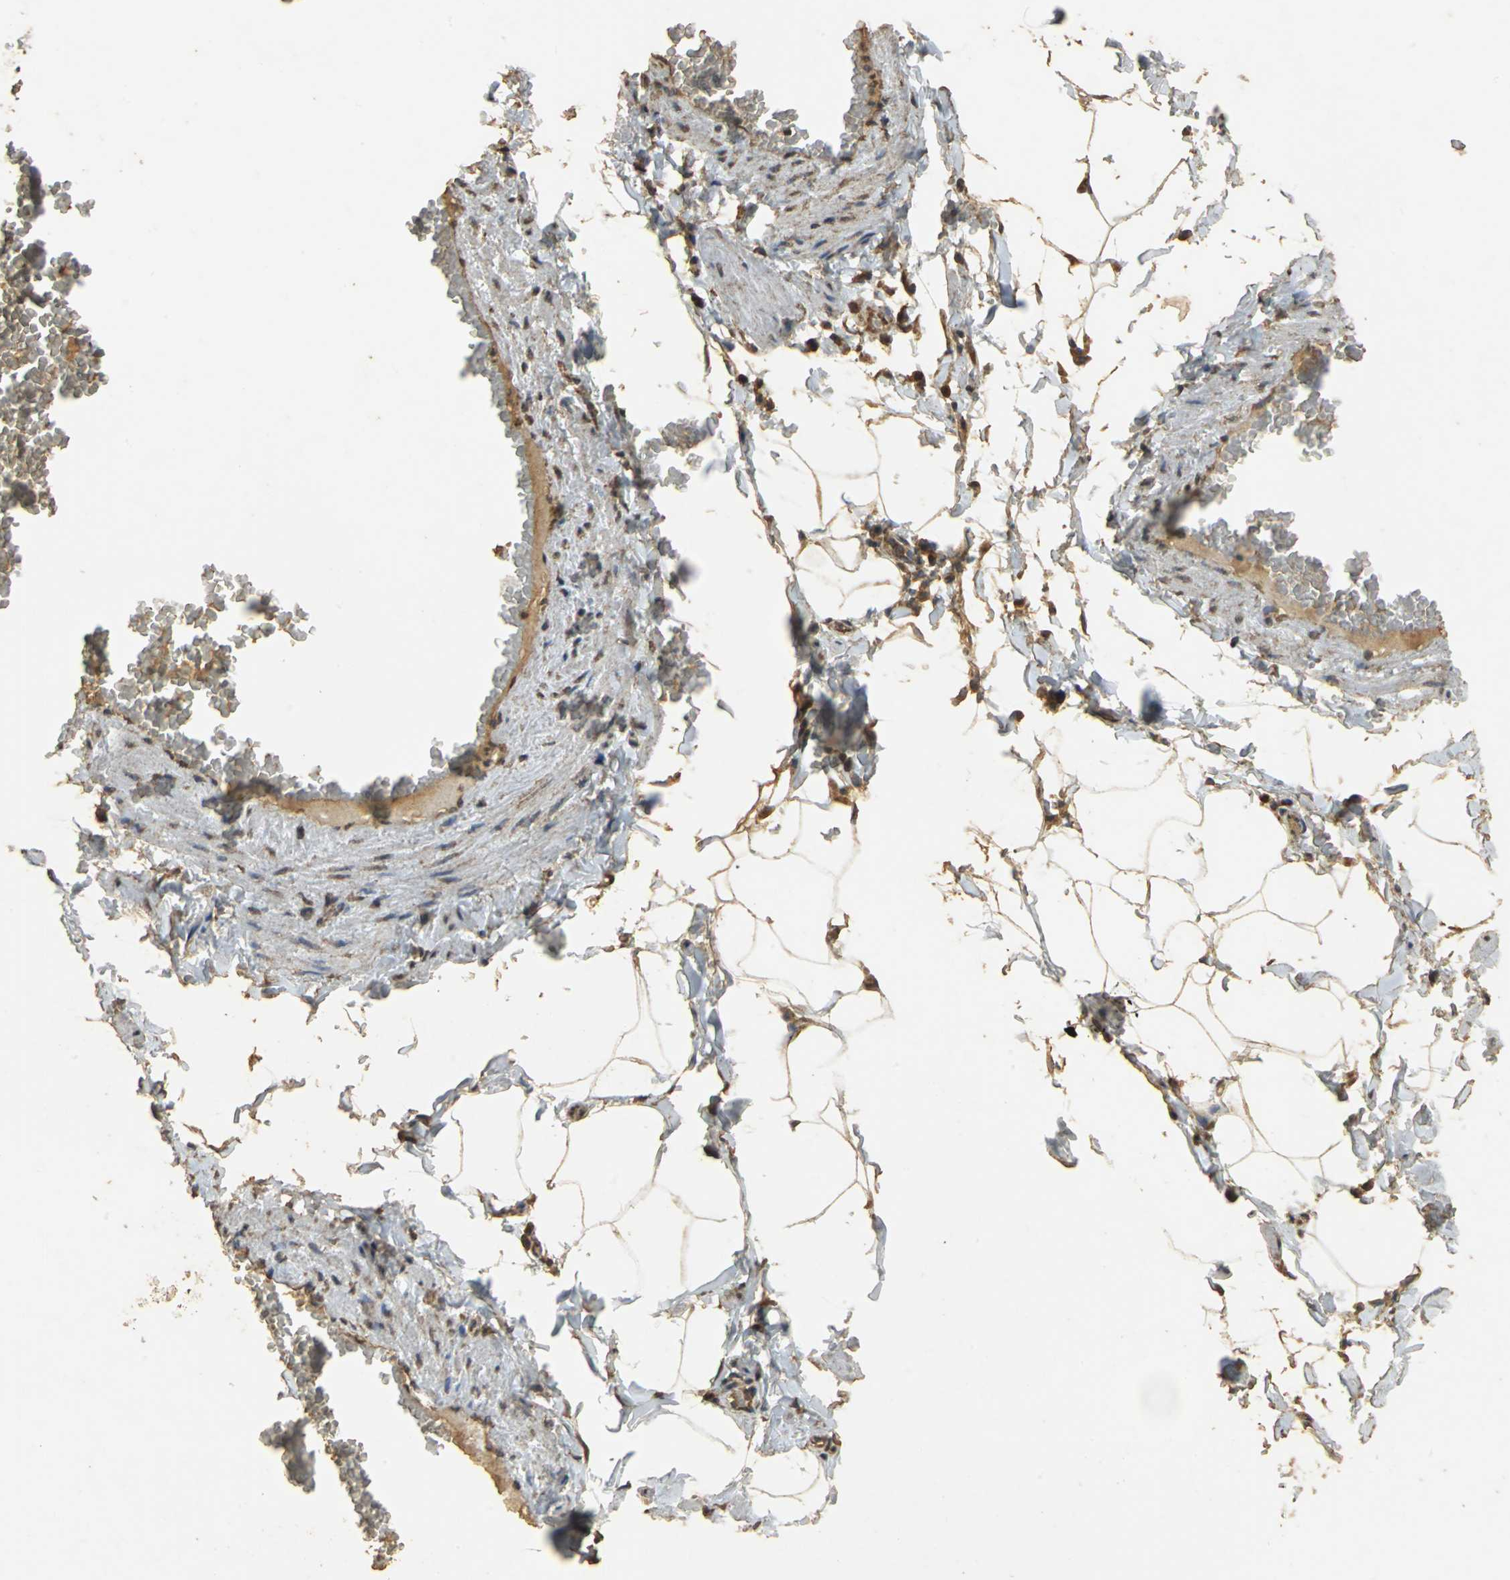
{"staining": {"intensity": "moderate", "quantity": ">75%", "location": "cytoplasmic/membranous"}, "tissue": "adipose tissue", "cell_type": "Adipocytes", "image_type": "normal", "snomed": [{"axis": "morphology", "description": "Normal tissue, NOS"}, {"axis": "topography", "description": "Vascular tissue"}], "caption": "Adipocytes show medium levels of moderate cytoplasmic/membranous expression in approximately >75% of cells in benign human adipose tissue.", "gene": "ACSL4", "patient": {"sex": "male", "age": 41}}